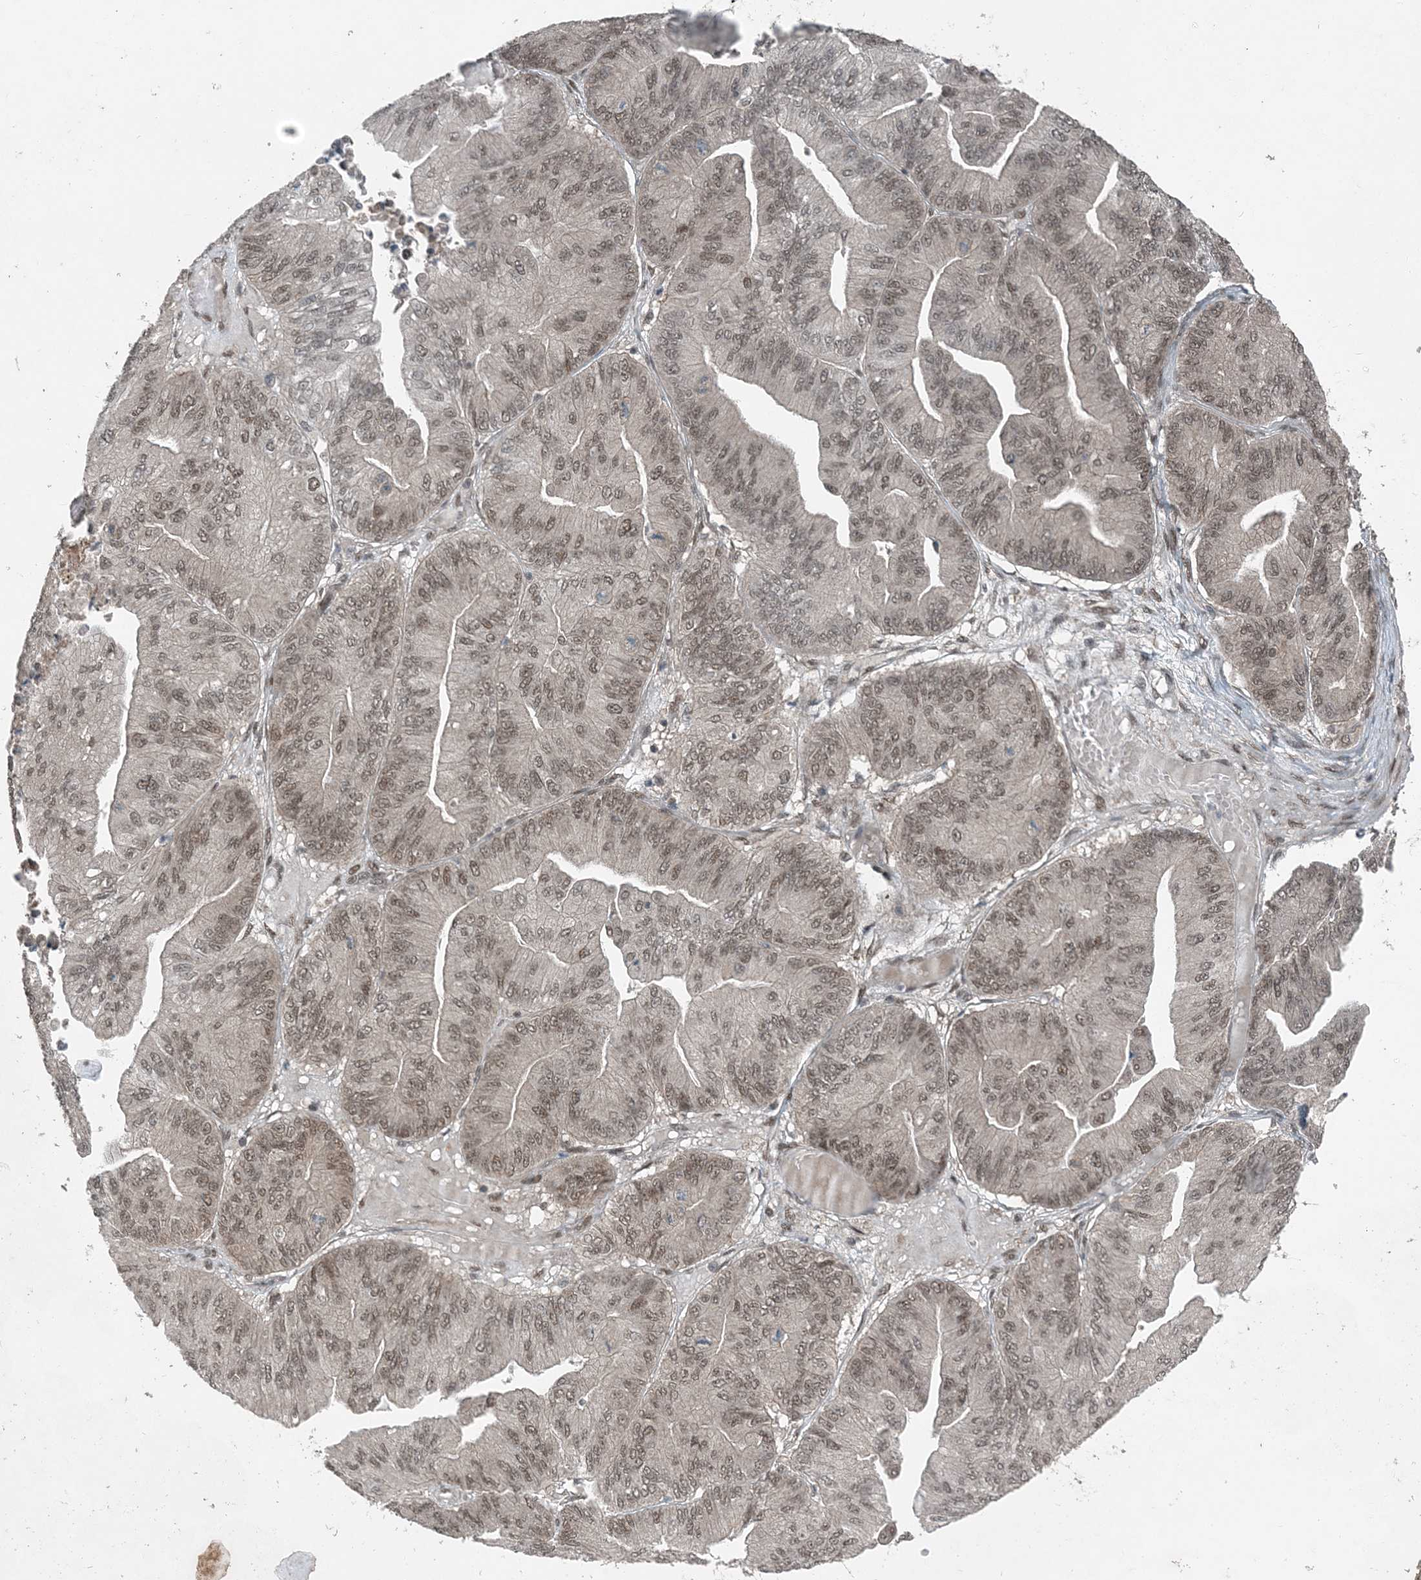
{"staining": {"intensity": "moderate", "quantity": ">75%", "location": "nuclear"}, "tissue": "ovarian cancer", "cell_type": "Tumor cells", "image_type": "cancer", "snomed": [{"axis": "morphology", "description": "Cystadenocarcinoma, mucinous, NOS"}, {"axis": "topography", "description": "Ovary"}], "caption": "Moderate nuclear expression is seen in about >75% of tumor cells in ovarian mucinous cystadenocarcinoma.", "gene": "COPS7B", "patient": {"sex": "female", "age": 61}}